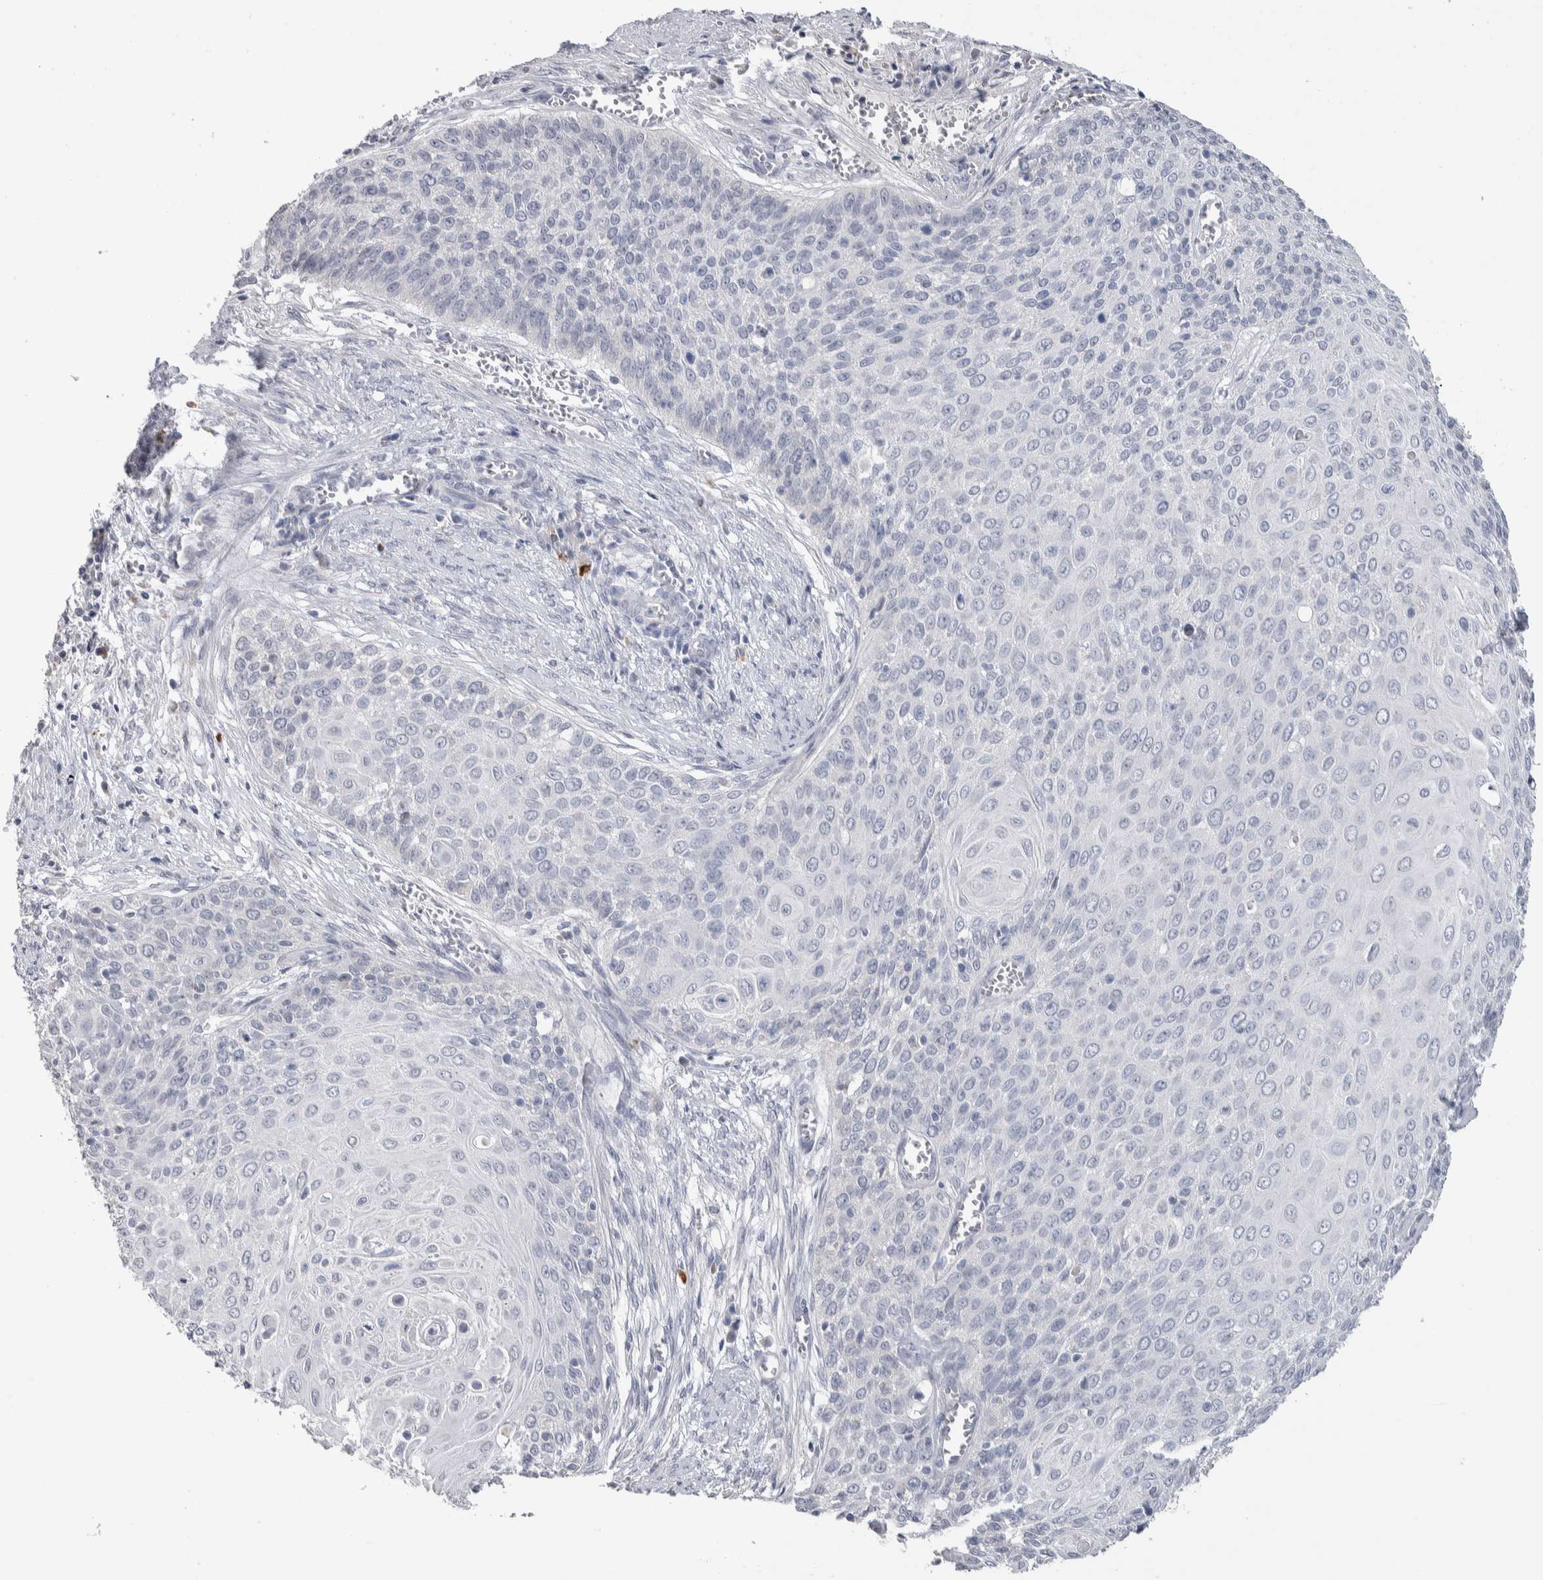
{"staining": {"intensity": "negative", "quantity": "none", "location": "none"}, "tissue": "cervical cancer", "cell_type": "Tumor cells", "image_type": "cancer", "snomed": [{"axis": "morphology", "description": "Squamous cell carcinoma, NOS"}, {"axis": "topography", "description": "Cervix"}], "caption": "Tumor cells show no significant positivity in cervical cancer.", "gene": "TMEM102", "patient": {"sex": "female", "age": 39}}